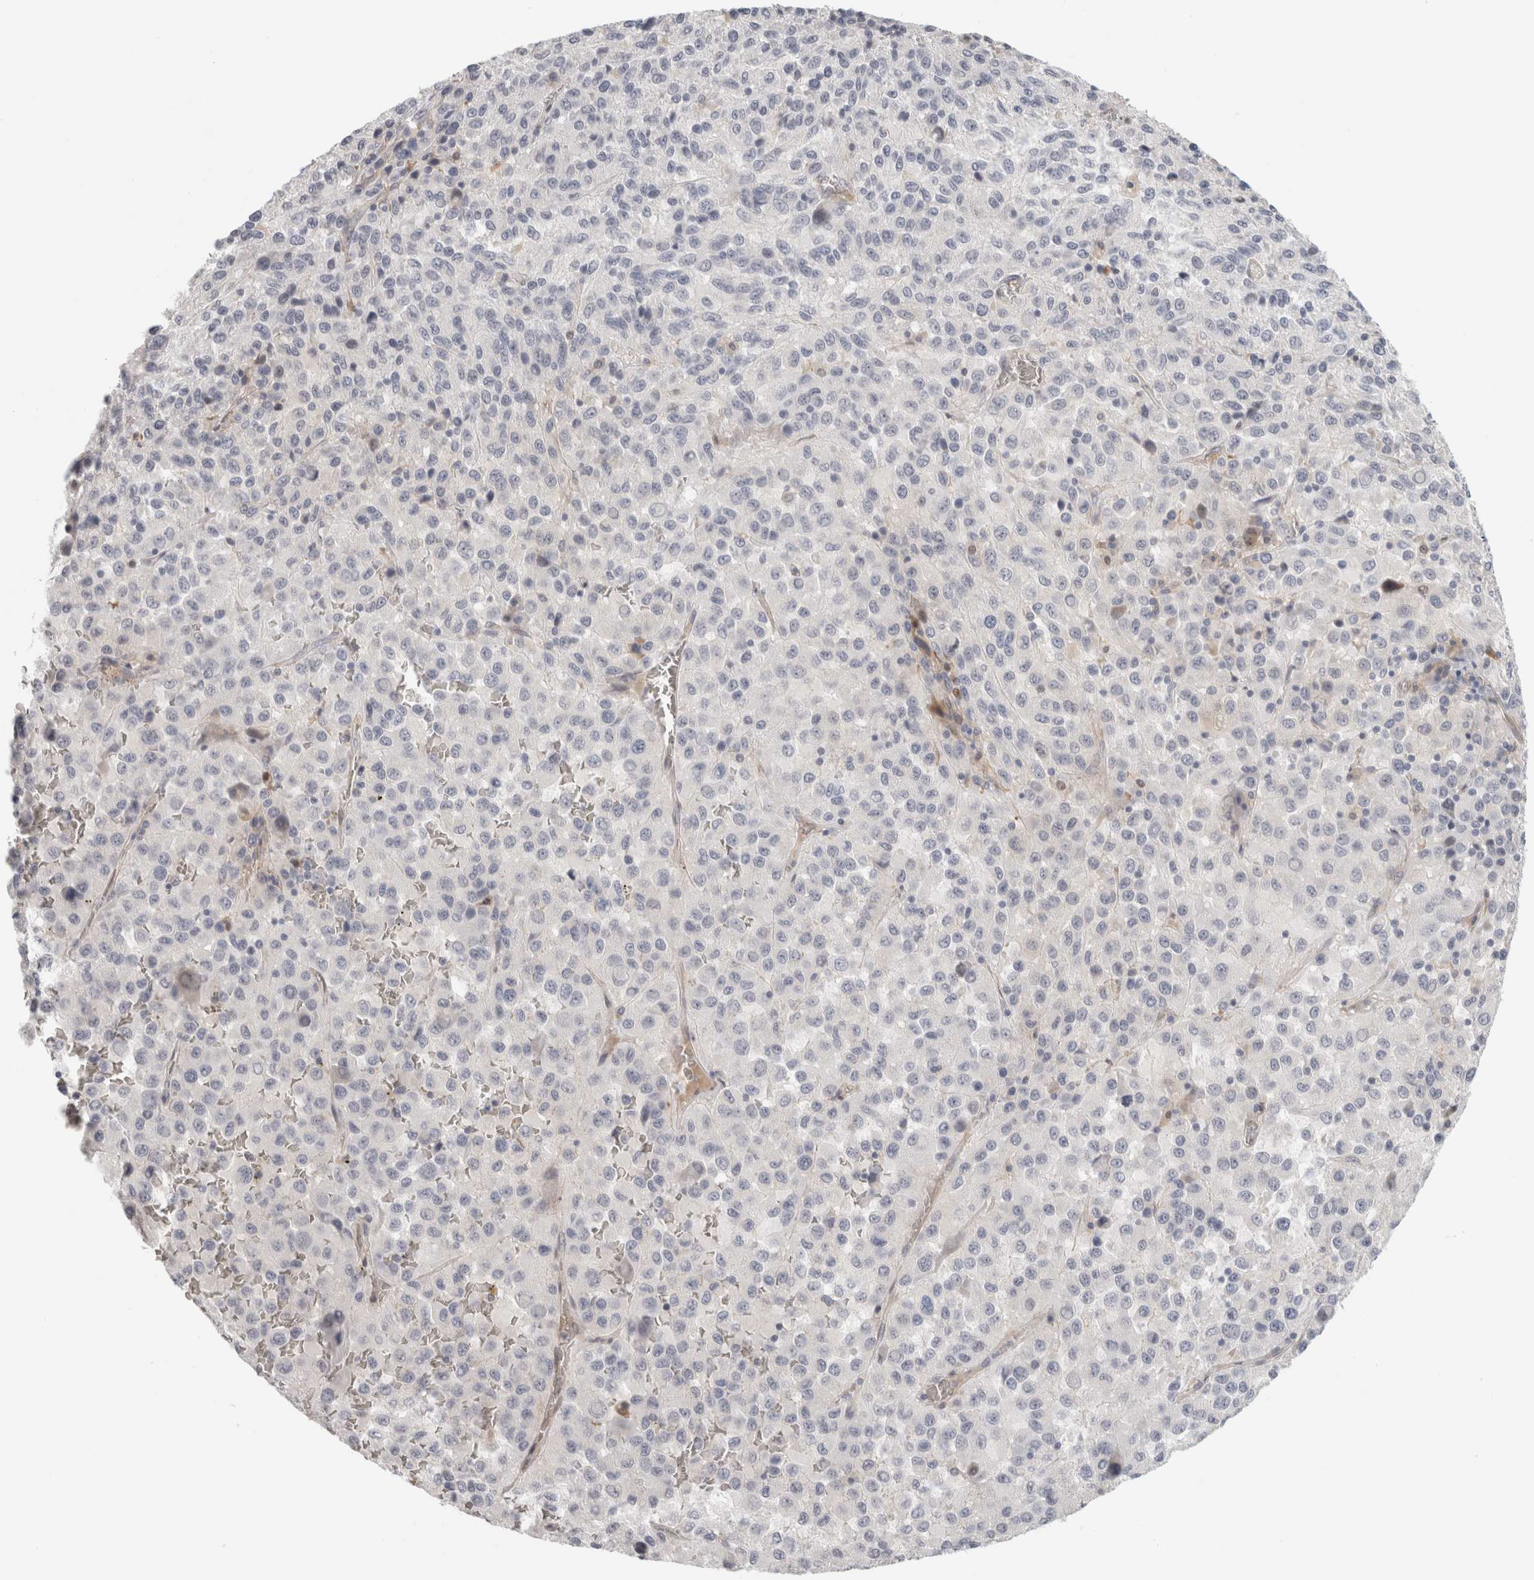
{"staining": {"intensity": "negative", "quantity": "none", "location": "none"}, "tissue": "melanoma", "cell_type": "Tumor cells", "image_type": "cancer", "snomed": [{"axis": "morphology", "description": "Malignant melanoma, Metastatic site"}, {"axis": "topography", "description": "Lung"}], "caption": "This is an IHC photomicrograph of malignant melanoma (metastatic site). There is no positivity in tumor cells.", "gene": "FBLIM1", "patient": {"sex": "male", "age": 64}}